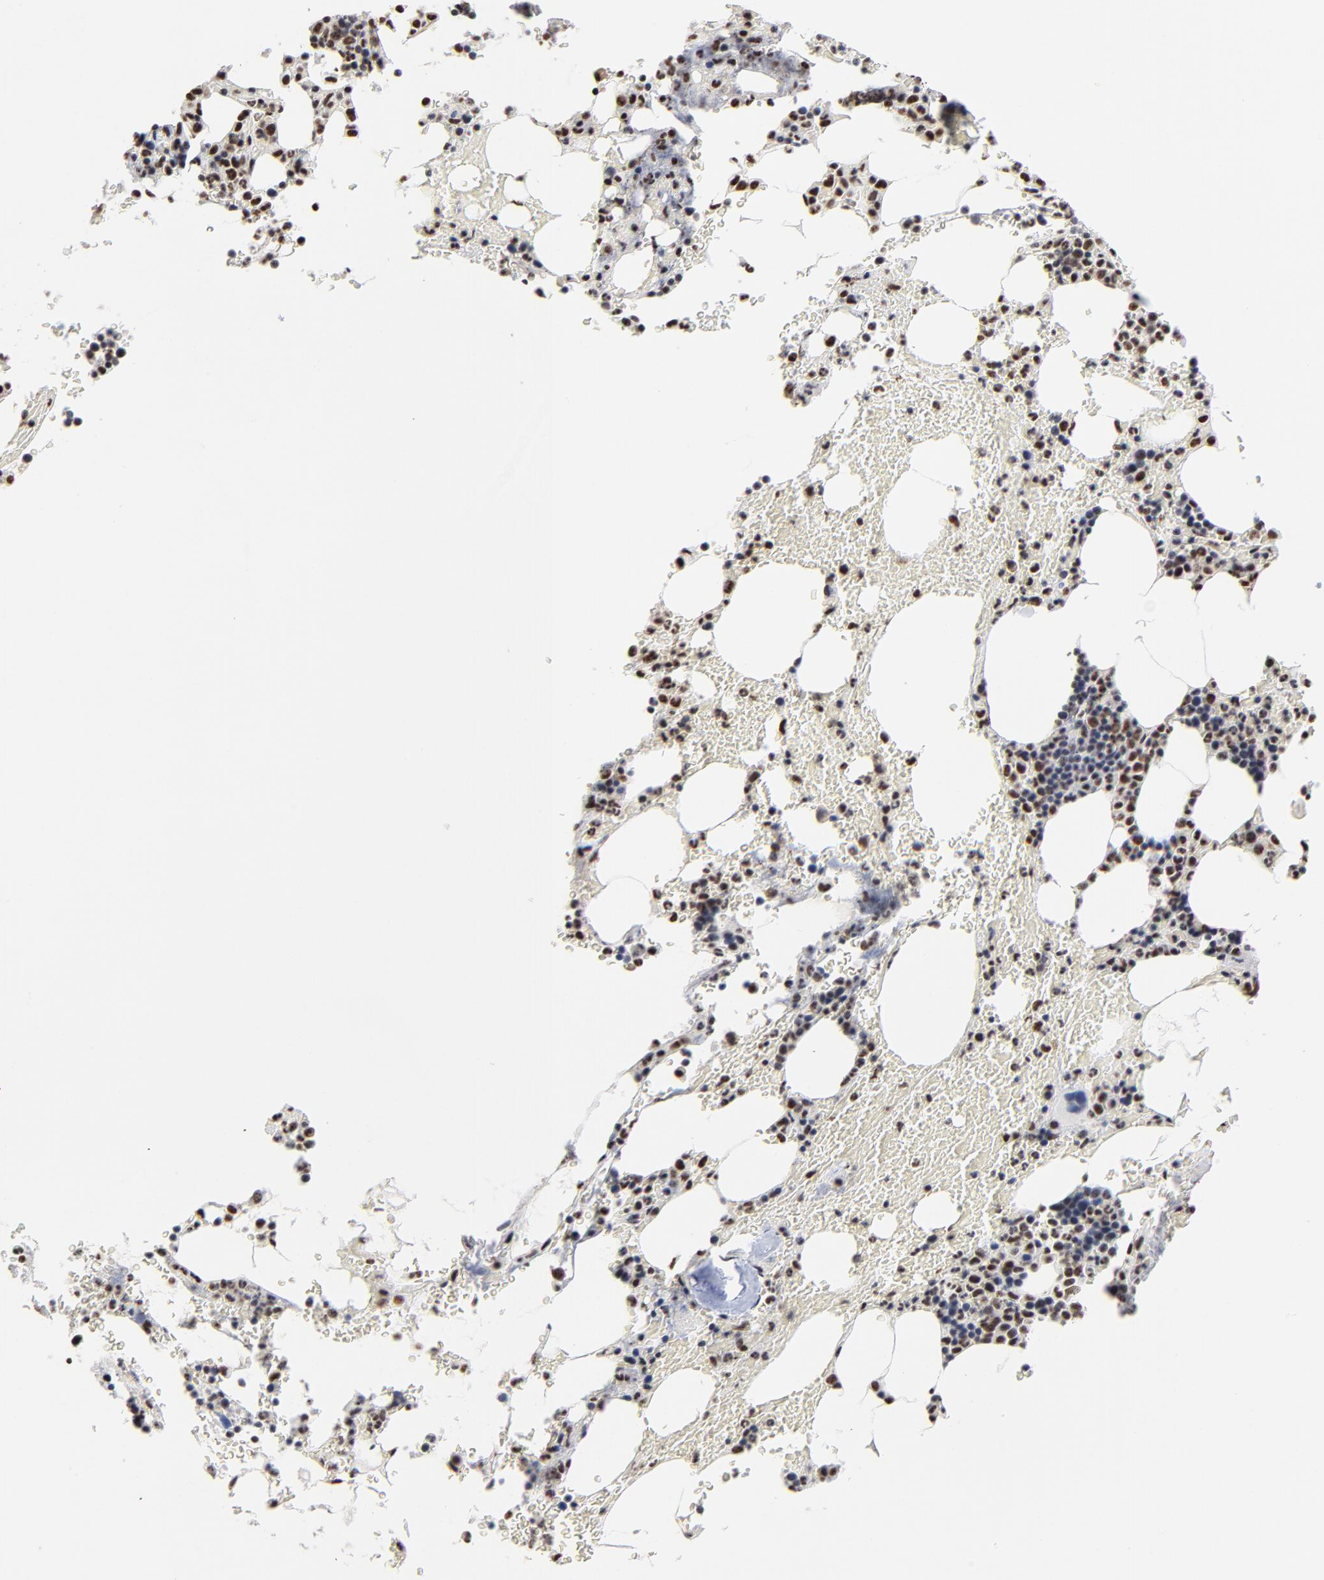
{"staining": {"intensity": "moderate", "quantity": ">75%", "location": "nuclear"}, "tissue": "bone marrow", "cell_type": "Hematopoietic cells", "image_type": "normal", "snomed": [{"axis": "morphology", "description": "Normal tissue, NOS"}, {"axis": "topography", "description": "Bone marrow"}], "caption": "Brown immunohistochemical staining in unremarkable human bone marrow shows moderate nuclear expression in approximately >75% of hematopoietic cells.", "gene": "MBD4", "patient": {"sex": "female", "age": 73}}